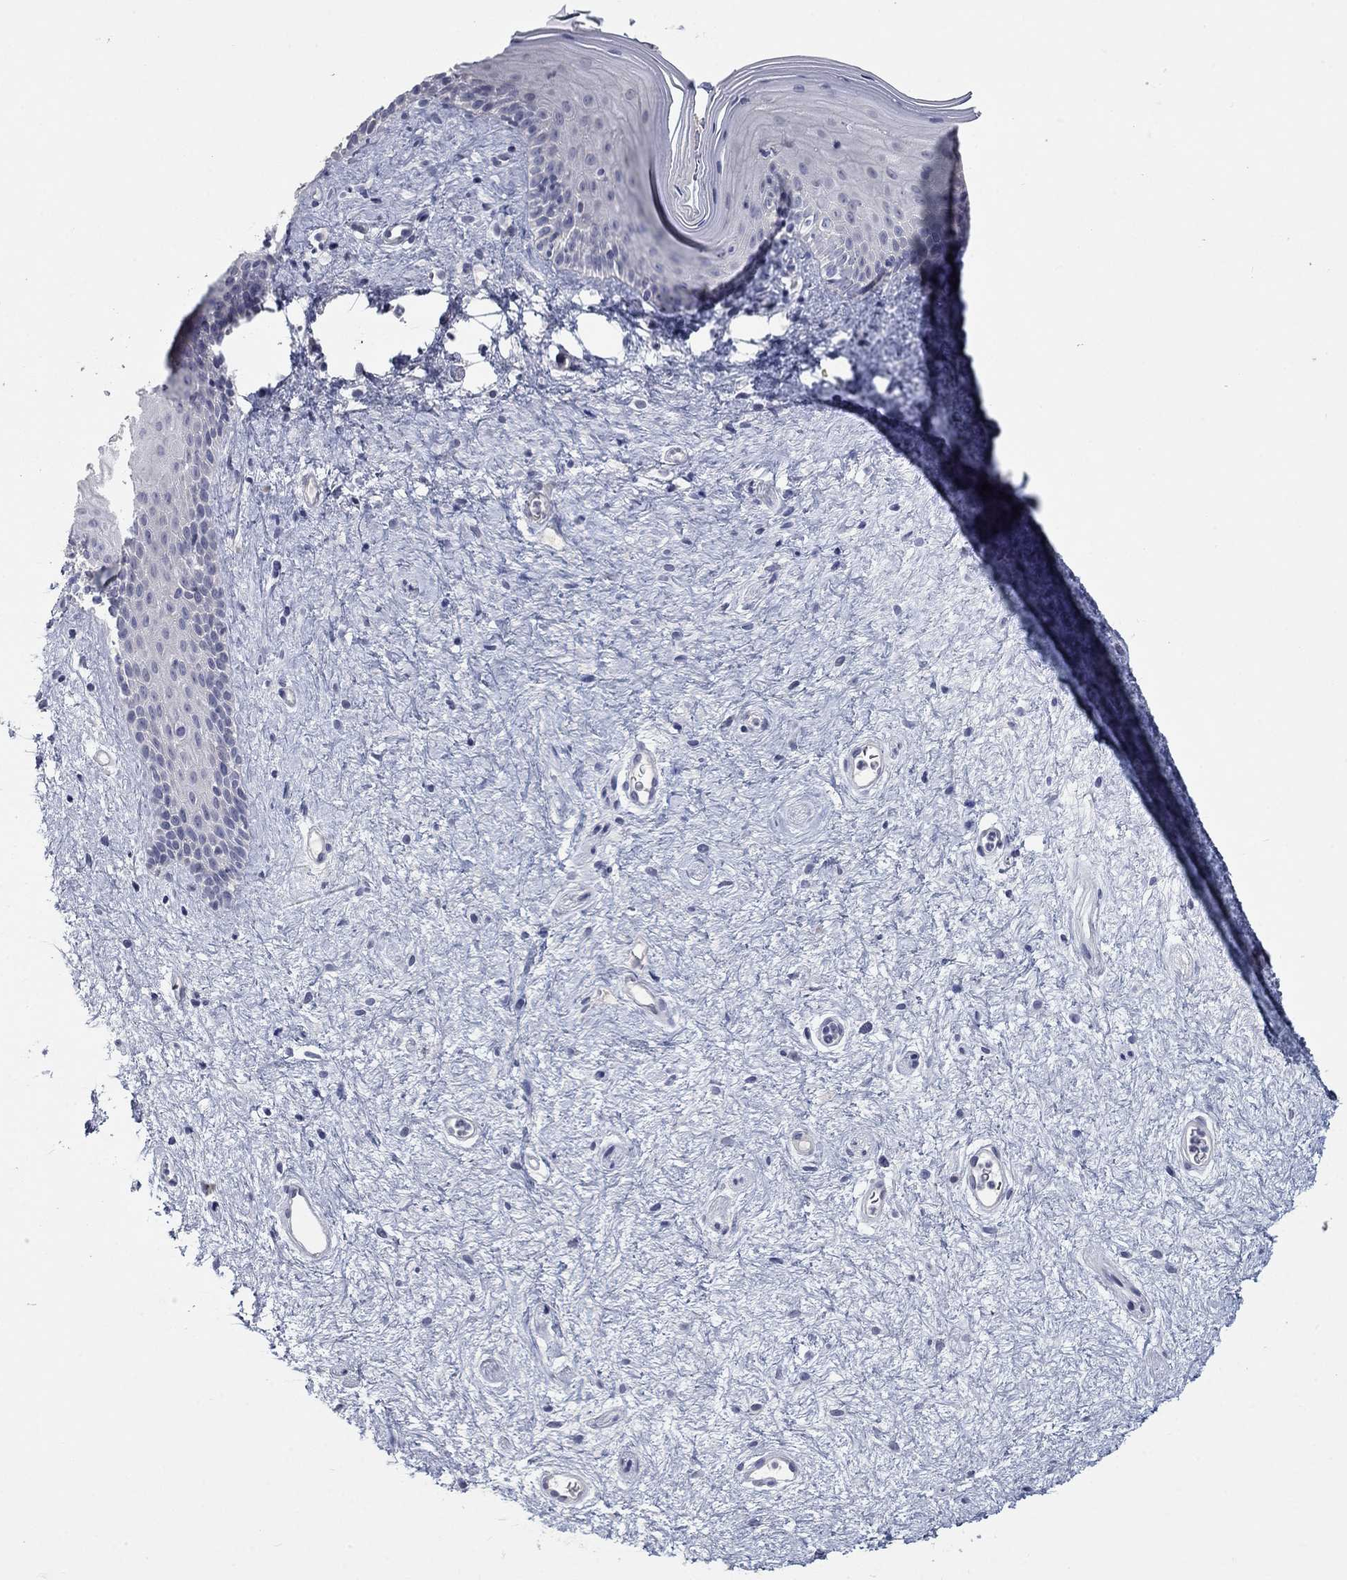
{"staining": {"intensity": "negative", "quantity": "none", "location": "none"}, "tissue": "vagina", "cell_type": "Squamous epithelial cells", "image_type": "normal", "snomed": [{"axis": "morphology", "description": "Normal tissue, NOS"}, {"axis": "topography", "description": "Vagina"}], "caption": "Immunohistochemical staining of unremarkable vagina shows no significant staining in squamous epithelial cells.", "gene": "ELAVL4", "patient": {"sex": "female", "age": 47}}